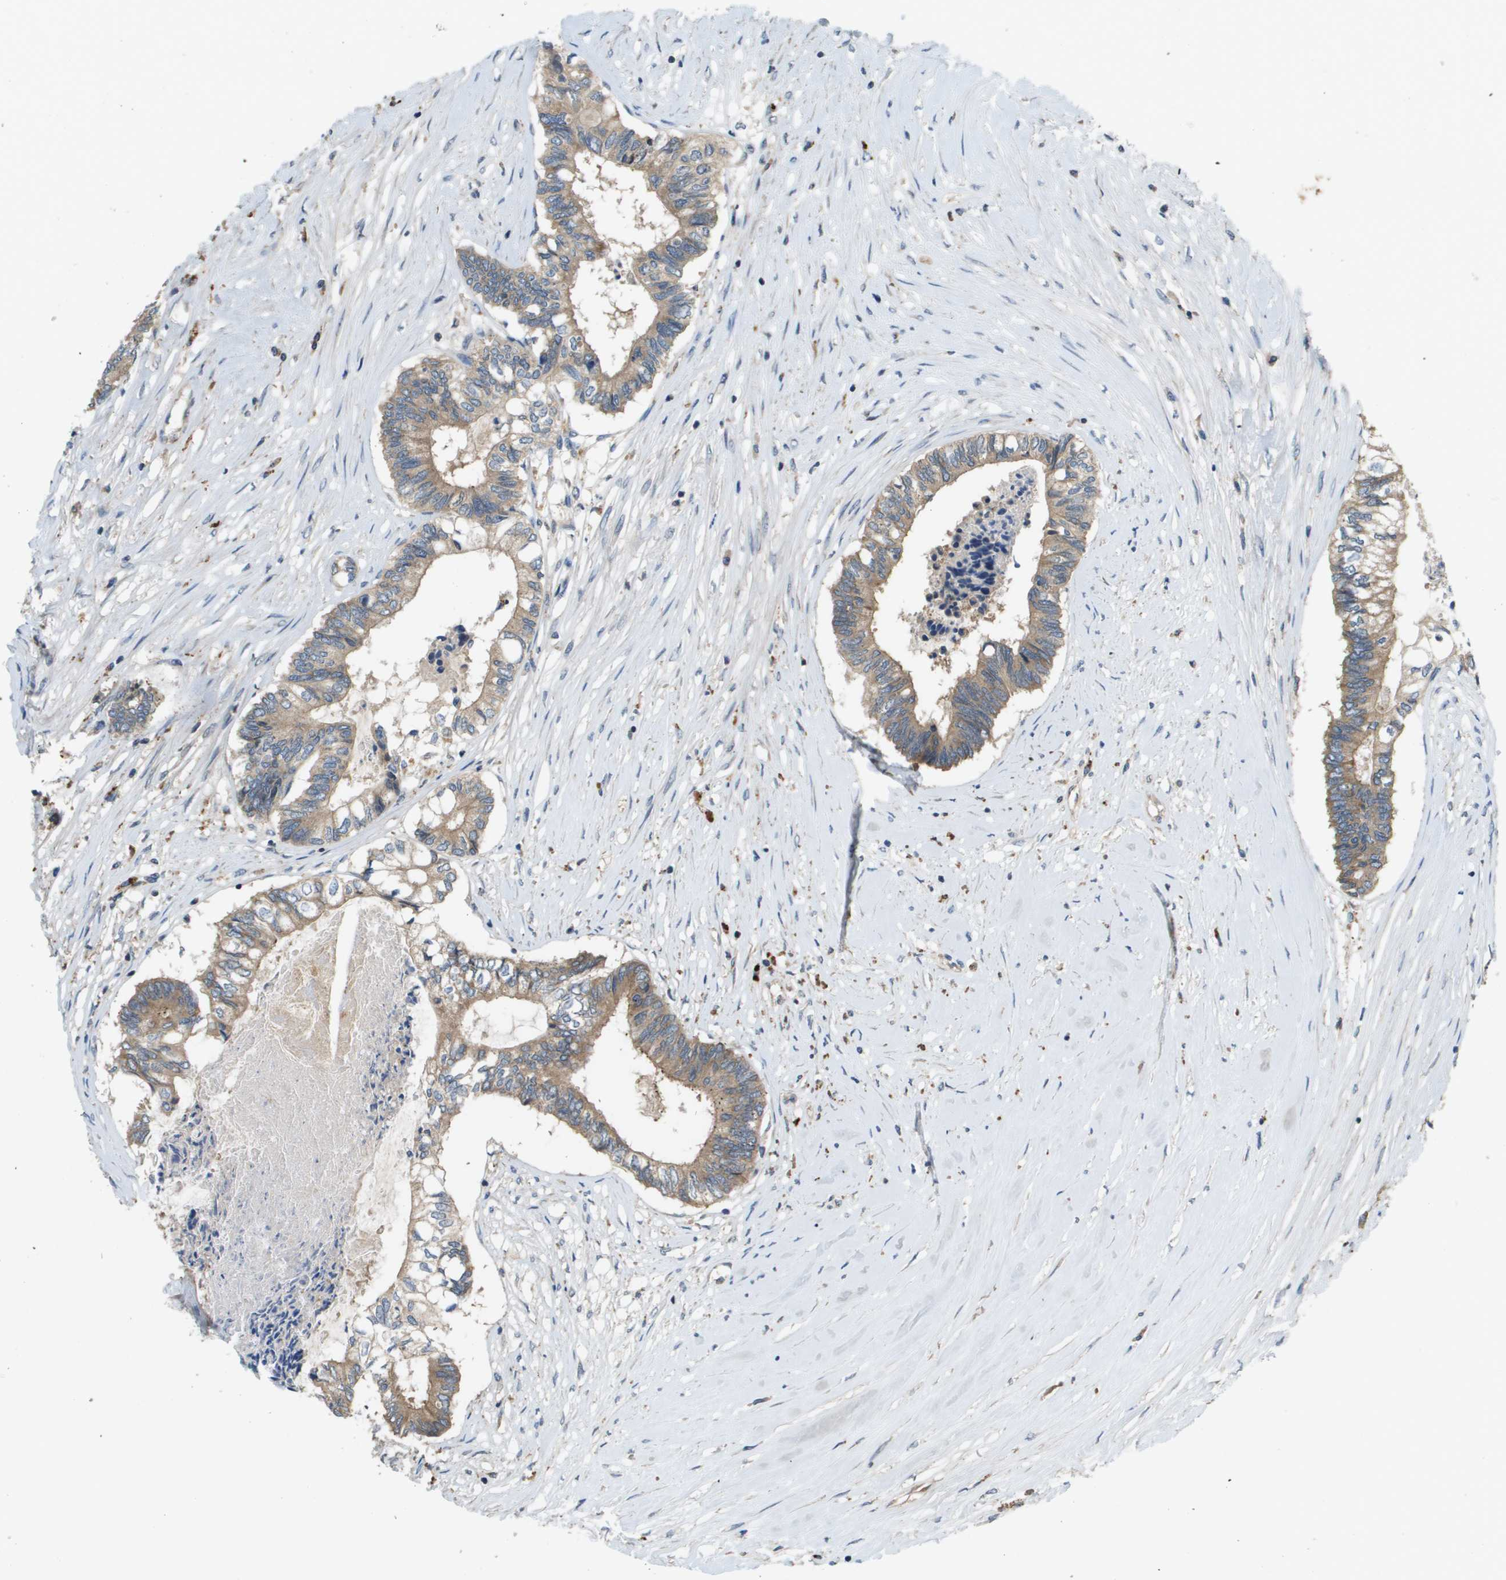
{"staining": {"intensity": "moderate", "quantity": ">75%", "location": "cytoplasmic/membranous"}, "tissue": "colorectal cancer", "cell_type": "Tumor cells", "image_type": "cancer", "snomed": [{"axis": "morphology", "description": "Adenocarcinoma, NOS"}, {"axis": "topography", "description": "Rectum"}], "caption": "Colorectal cancer (adenocarcinoma) tissue demonstrates moderate cytoplasmic/membranous staining in approximately >75% of tumor cells, visualized by immunohistochemistry. (DAB (3,3'-diaminobenzidine) IHC, brown staining for protein, blue staining for nuclei).", "gene": "SLC25A20", "patient": {"sex": "male", "age": 63}}